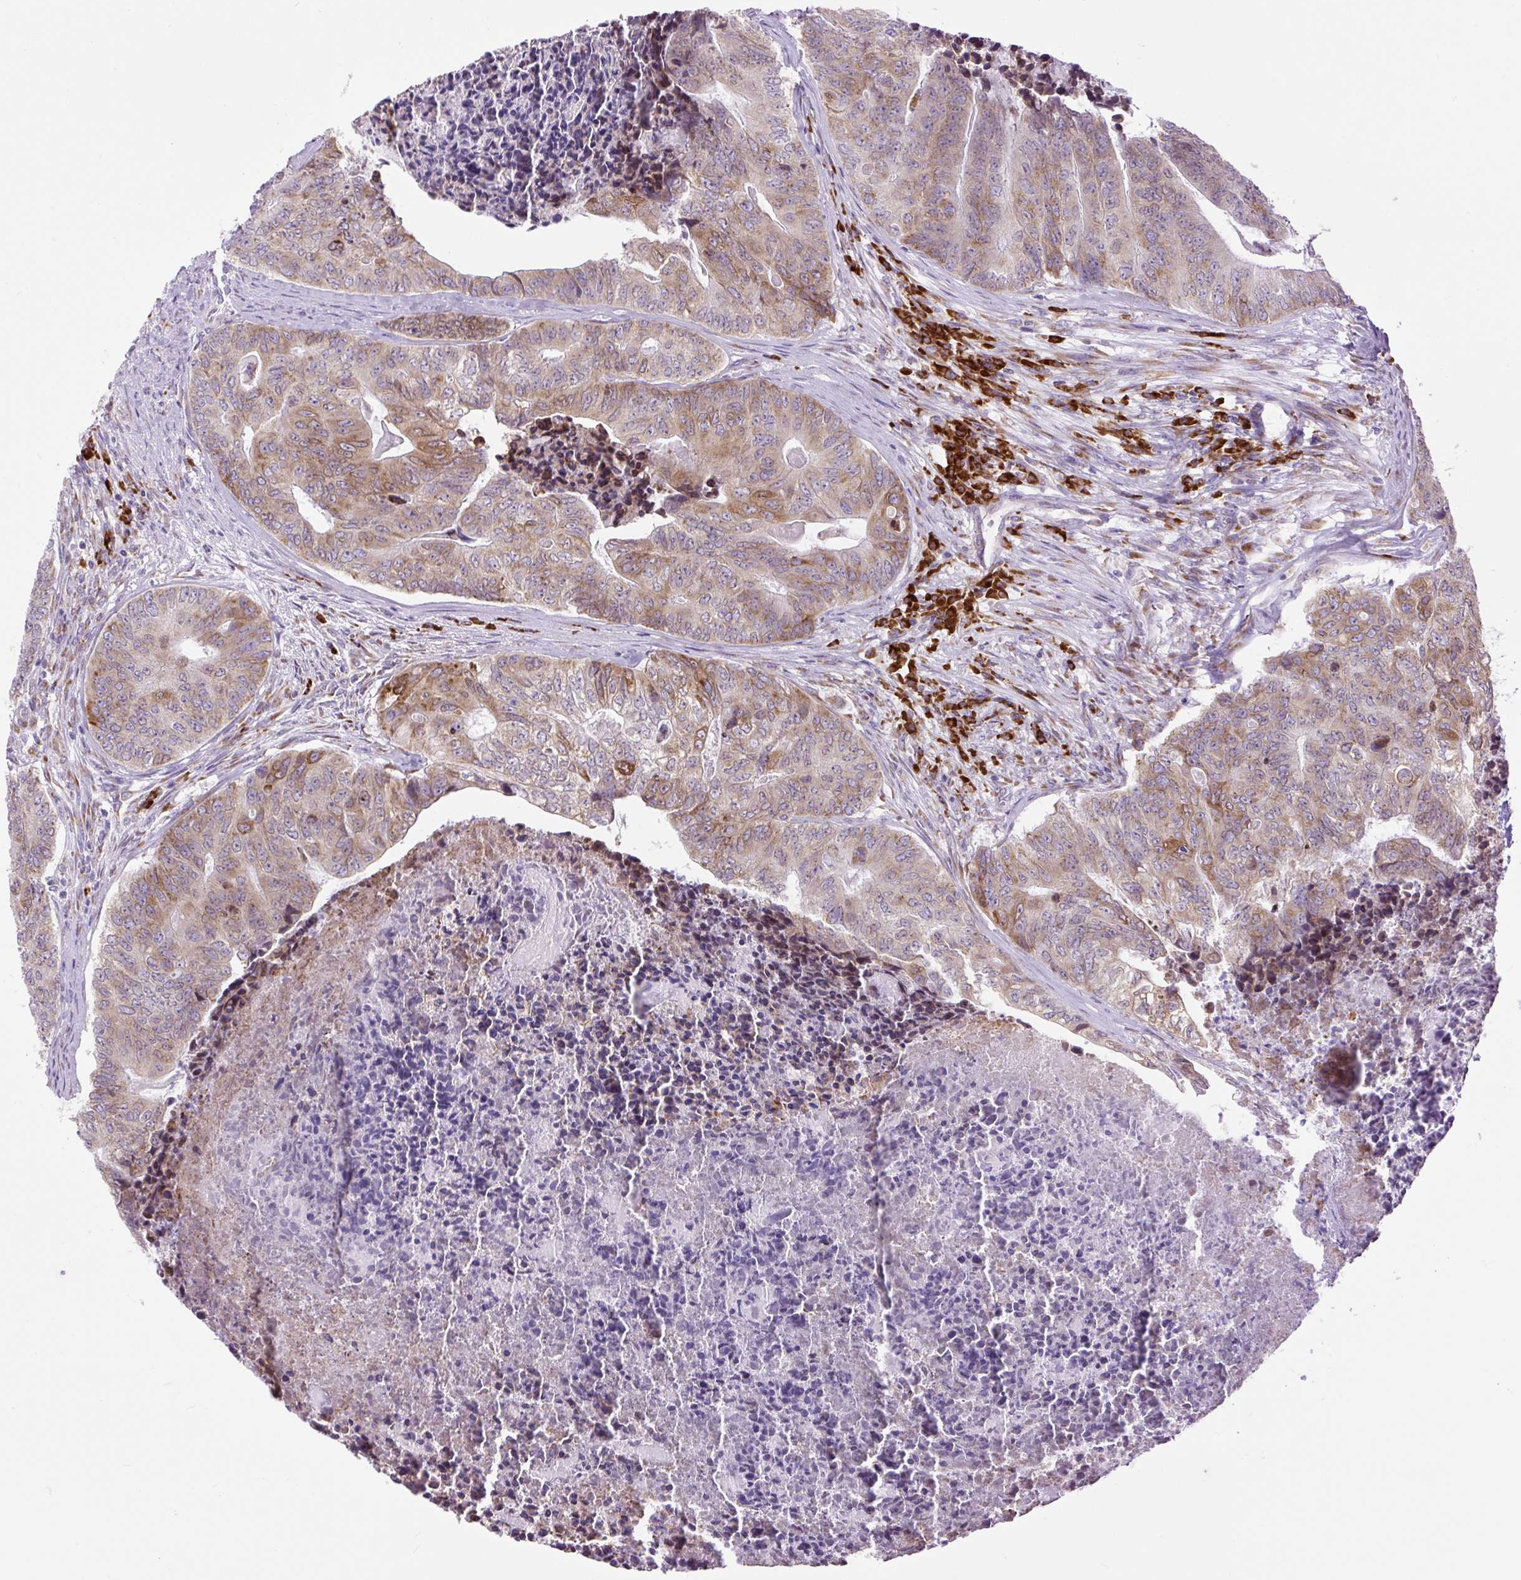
{"staining": {"intensity": "moderate", "quantity": ">75%", "location": "cytoplasmic/membranous"}, "tissue": "colorectal cancer", "cell_type": "Tumor cells", "image_type": "cancer", "snomed": [{"axis": "morphology", "description": "Adenocarcinoma, NOS"}, {"axis": "topography", "description": "Colon"}], "caption": "This is a histology image of immunohistochemistry (IHC) staining of colorectal cancer (adenocarcinoma), which shows moderate expression in the cytoplasmic/membranous of tumor cells.", "gene": "DDOST", "patient": {"sex": "female", "age": 67}}